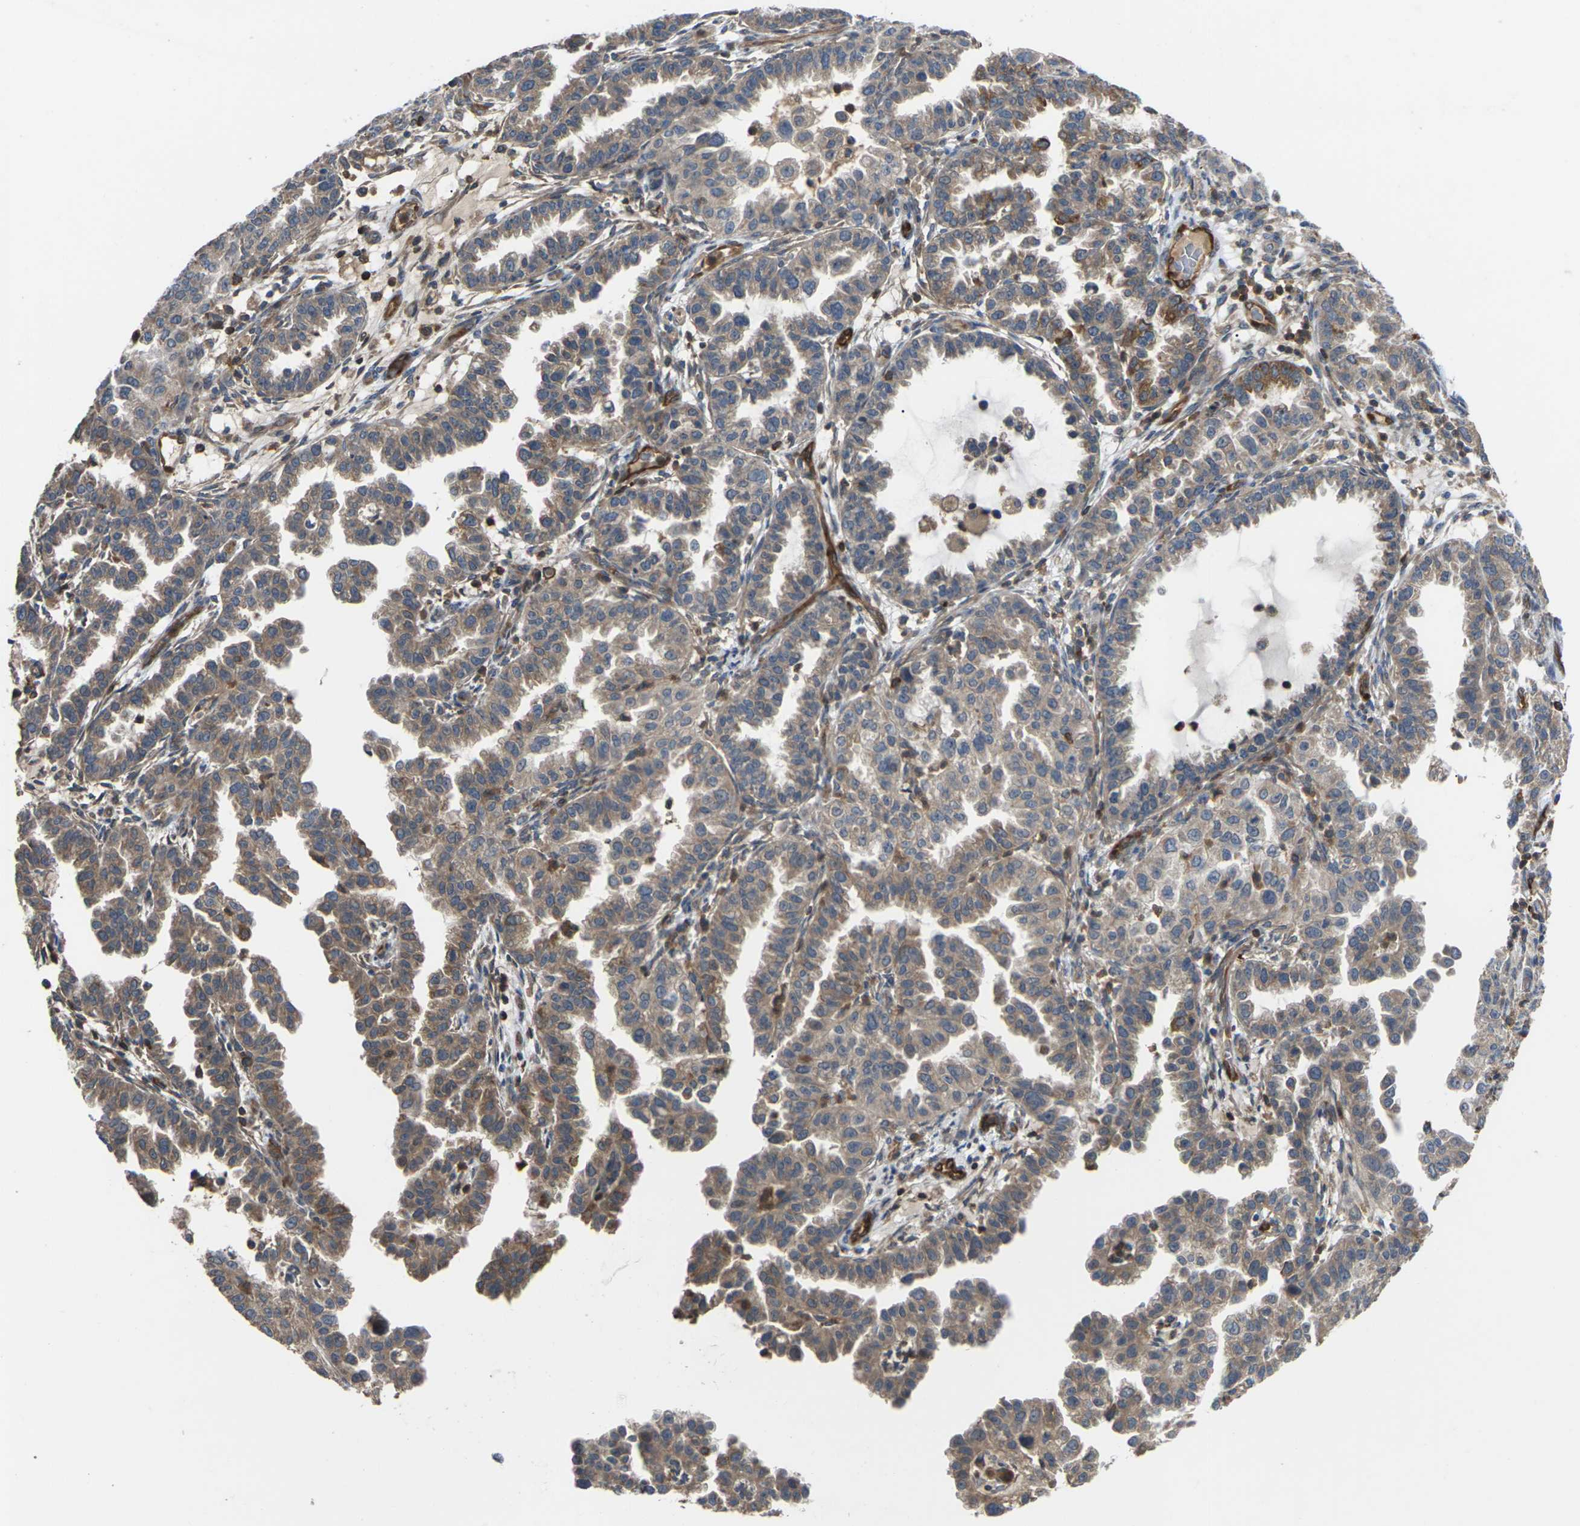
{"staining": {"intensity": "weak", "quantity": ">75%", "location": "cytoplasmic/membranous"}, "tissue": "endometrial cancer", "cell_type": "Tumor cells", "image_type": "cancer", "snomed": [{"axis": "morphology", "description": "Adenocarcinoma, NOS"}, {"axis": "topography", "description": "Endometrium"}], "caption": "Immunohistochemistry of human endometrial adenocarcinoma exhibits low levels of weak cytoplasmic/membranous expression in approximately >75% of tumor cells.", "gene": "TIAM1", "patient": {"sex": "female", "age": 85}}